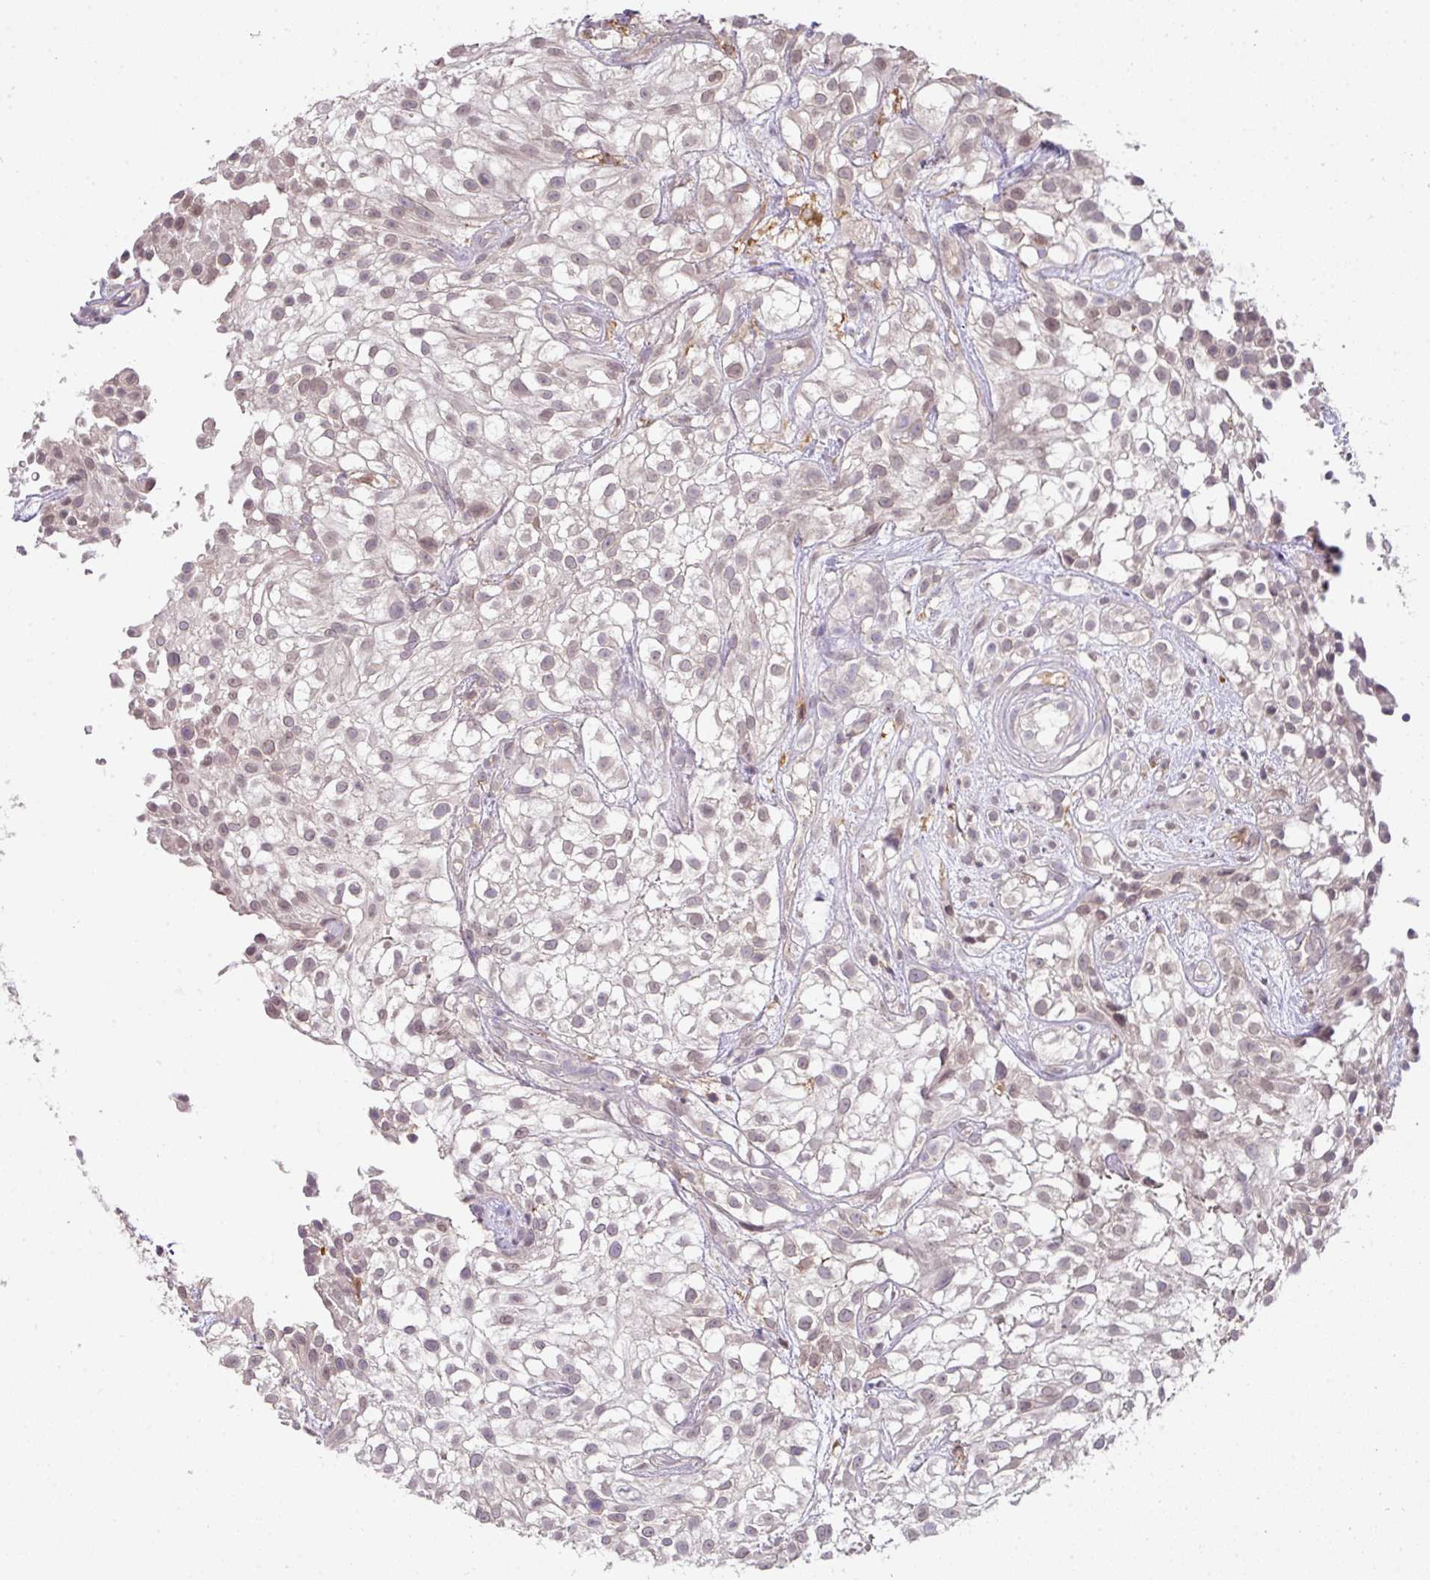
{"staining": {"intensity": "negative", "quantity": "none", "location": "none"}, "tissue": "urothelial cancer", "cell_type": "Tumor cells", "image_type": "cancer", "snomed": [{"axis": "morphology", "description": "Urothelial carcinoma, High grade"}, {"axis": "topography", "description": "Urinary bladder"}], "caption": "An immunohistochemistry (IHC) histopathology image of high-grade urothelial carcinoma is shown. There is no staining in tumor cells of high-grade urothelial carcinoma.", "gene": "GCNT7", "patient": {"sex": "male", "age": 56}}